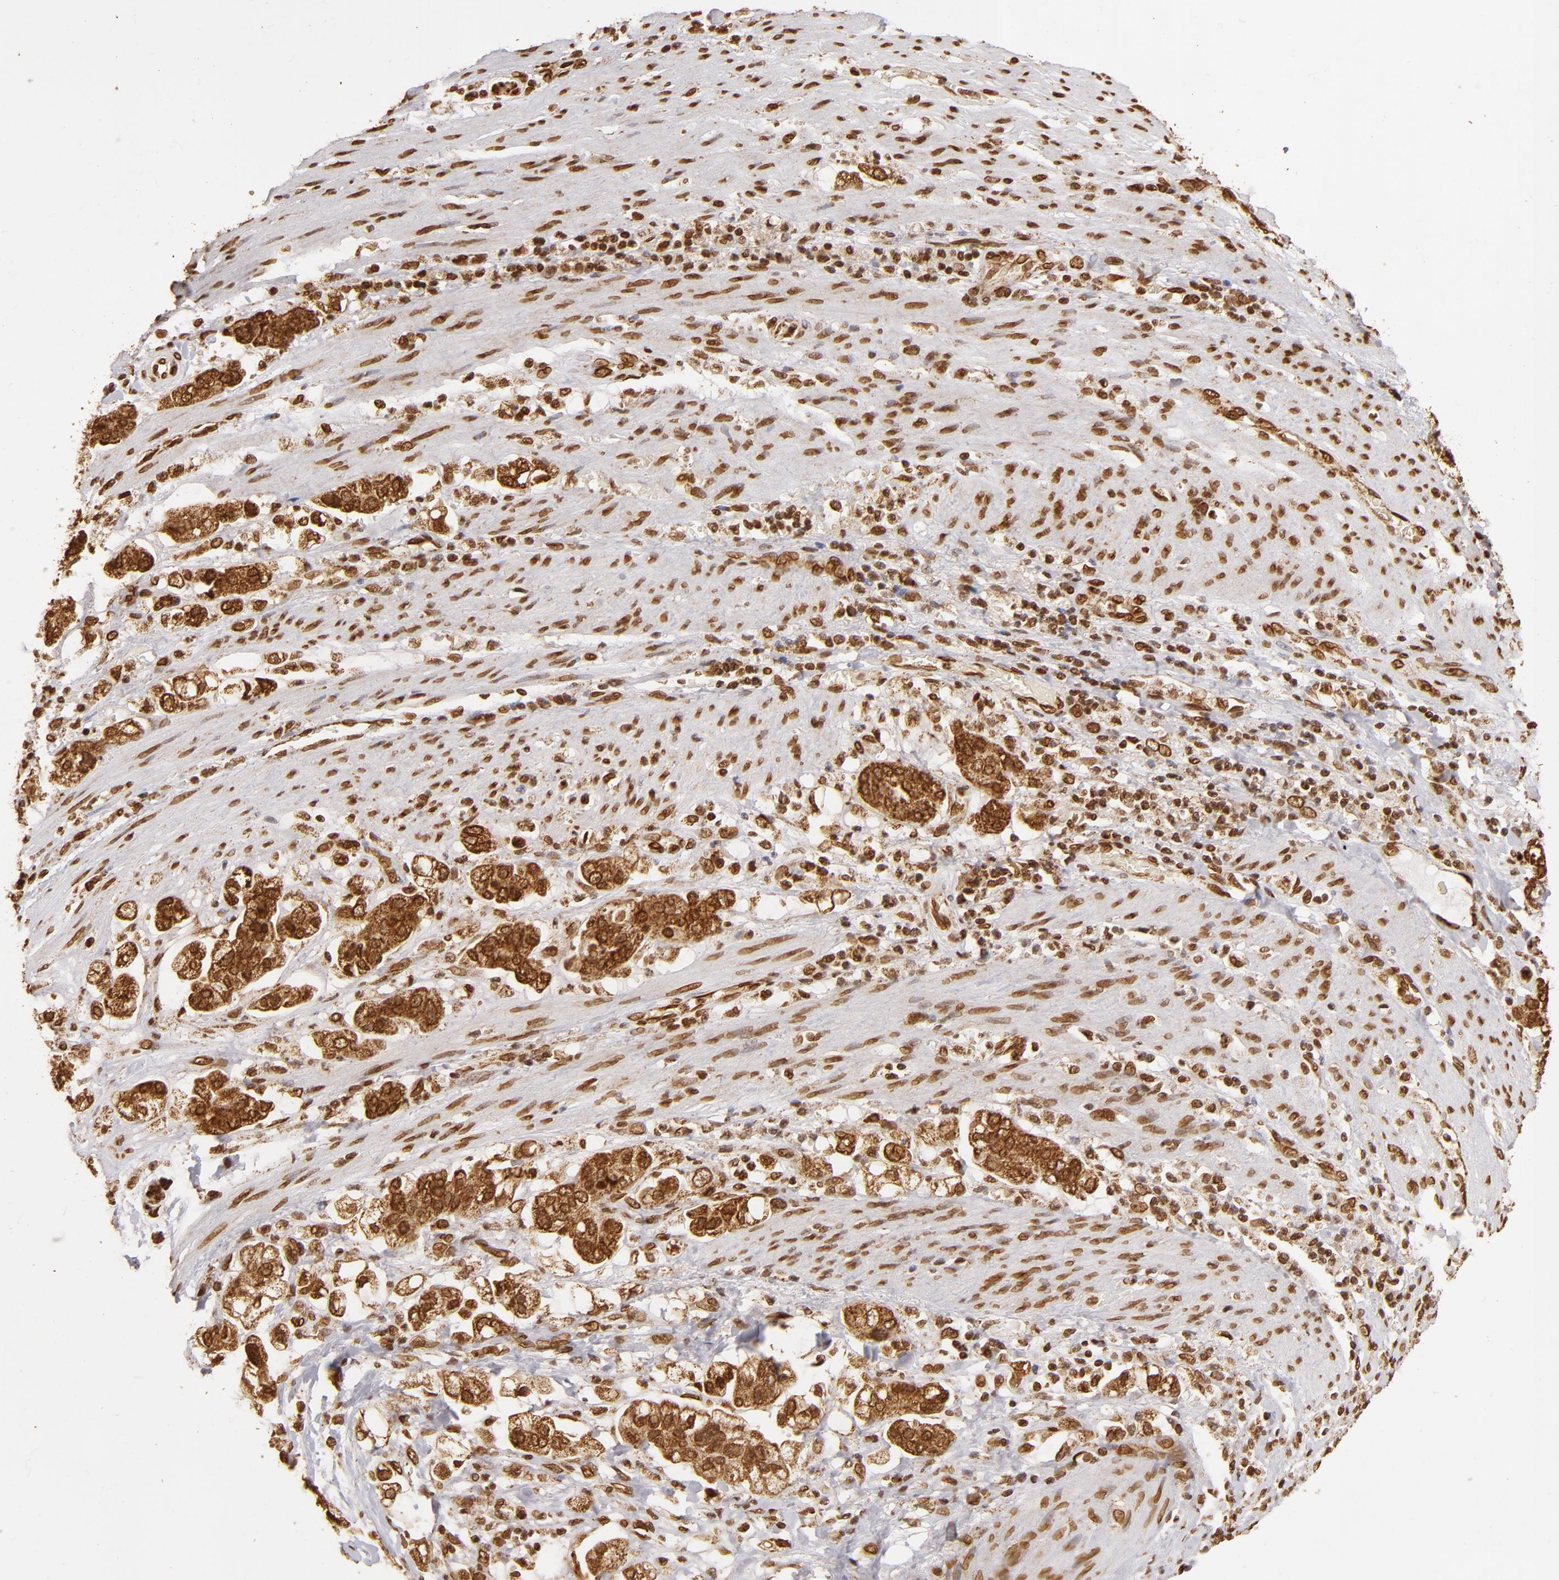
{"staining": {"intensity": "strong", "quantity": ">75%", "location": "cytoplasmic/membranous,nuclear"}, "tissue": "stomach cancer", "cell_type": "Tumor cells", "image_type": "cancer", "snomed": [{"axis": "morphology", "description": "Adenocarcinoma, NOS"}, {"axis": "topography", "description": "Stomach"}], "caption": "Tumor cells exhibit strong cytoplasmic/membranous and nuclear positivity in approximately >75% of cells in stomach cancer.", "gene": "CUL3", "patient": {"sex": "male", "age": 62}}